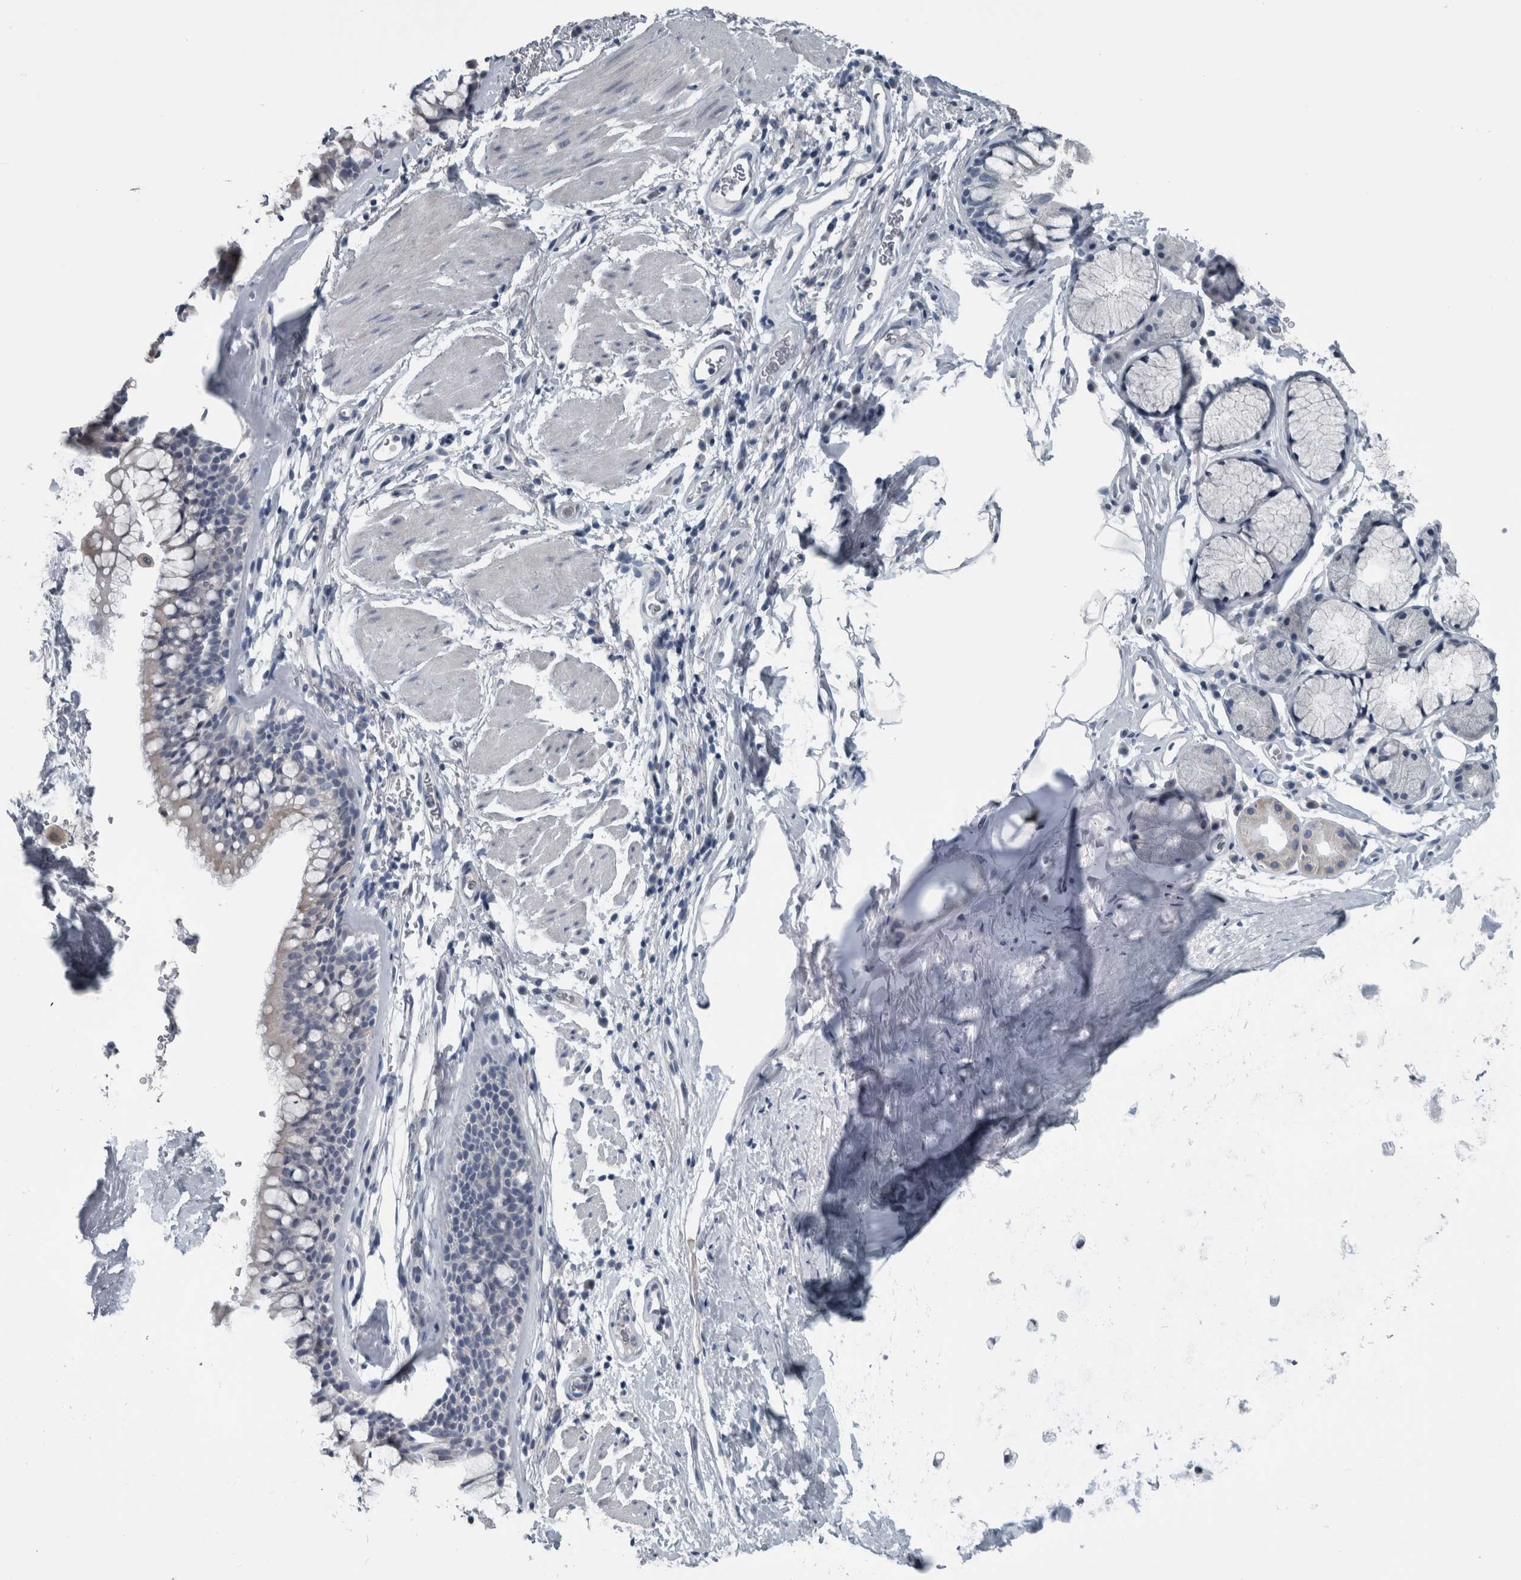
{"staining": {"intensity": "negative", "quantity": "none", "location": "none"}, "tissue": "bronchus", "cell_type": "Respiratory epithelial cells", "image_type": "normal", "snomed": [{"axis": "morphology", "description": "Normal tissue, NOS"}, {"axis": "topography", "description": "Cartilage tissue"}, {"axis": "topography", "description": "Bronchus"}], "caption": "Immunohistochemistry histopathology image of benign bronchus stained for a protein (brown), which demonstrates no expression in respiratory epithelial cells.", "gene": "KRT20", "patient": {"sex": "female", "age": 53}}